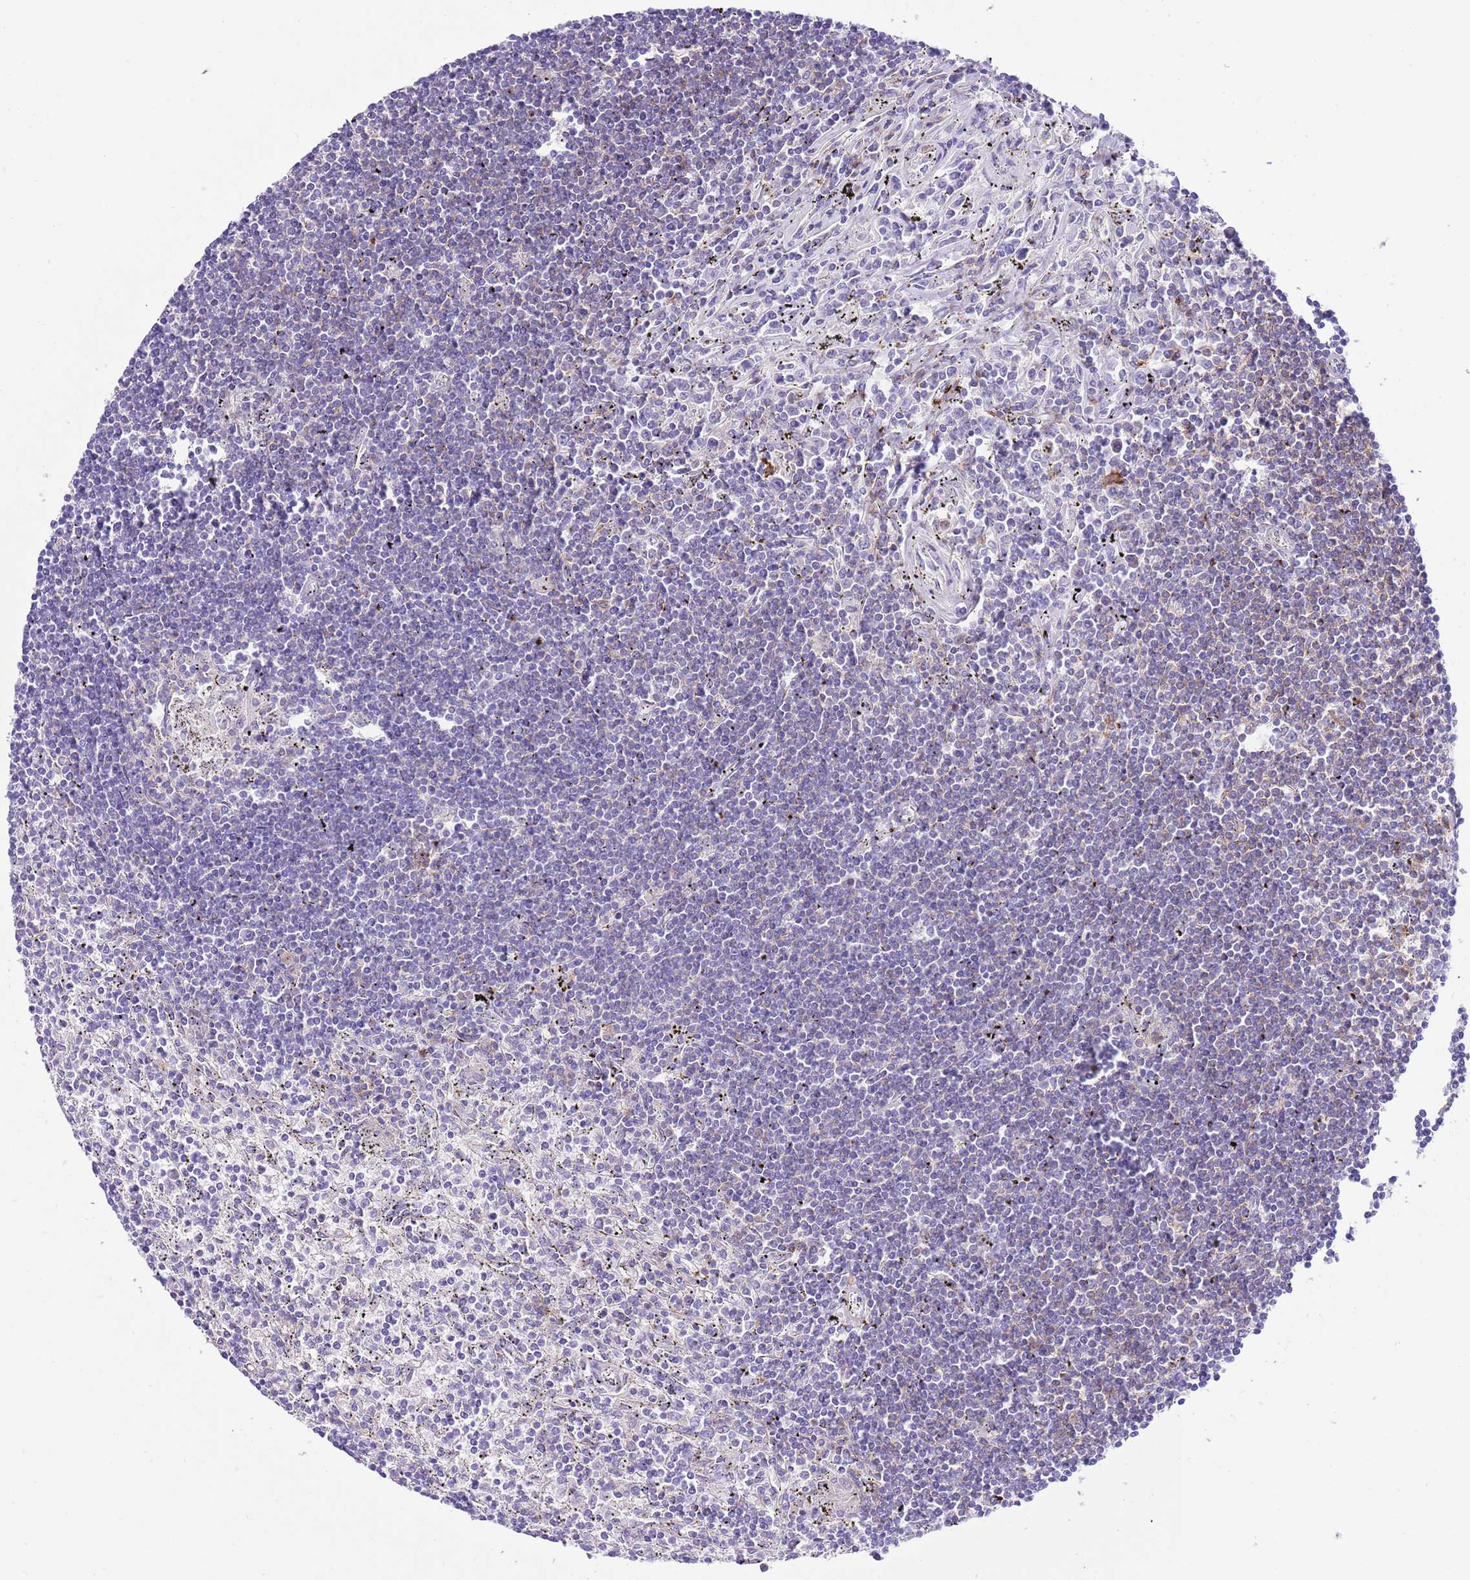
{"staining": {"intensity": "negative", "quantity": "none", "location": "none"}, "tissue": "lymphoma", "cell_type": "Tumor cells", "image_type": "cancer", "snomed": [{"axis": "morphology", "description": "Malignant lymphoma, non-Hodgkin's type, Low grade"}, {"axis": "topography", "description": "Spleen"}], "caption": "This is an immunohistochemistry (IHC) image of lymphoma. There is no expression in tumor cells.", "gene": "ALDH3A1", "patient": {"sex": "male", "age": 76}}